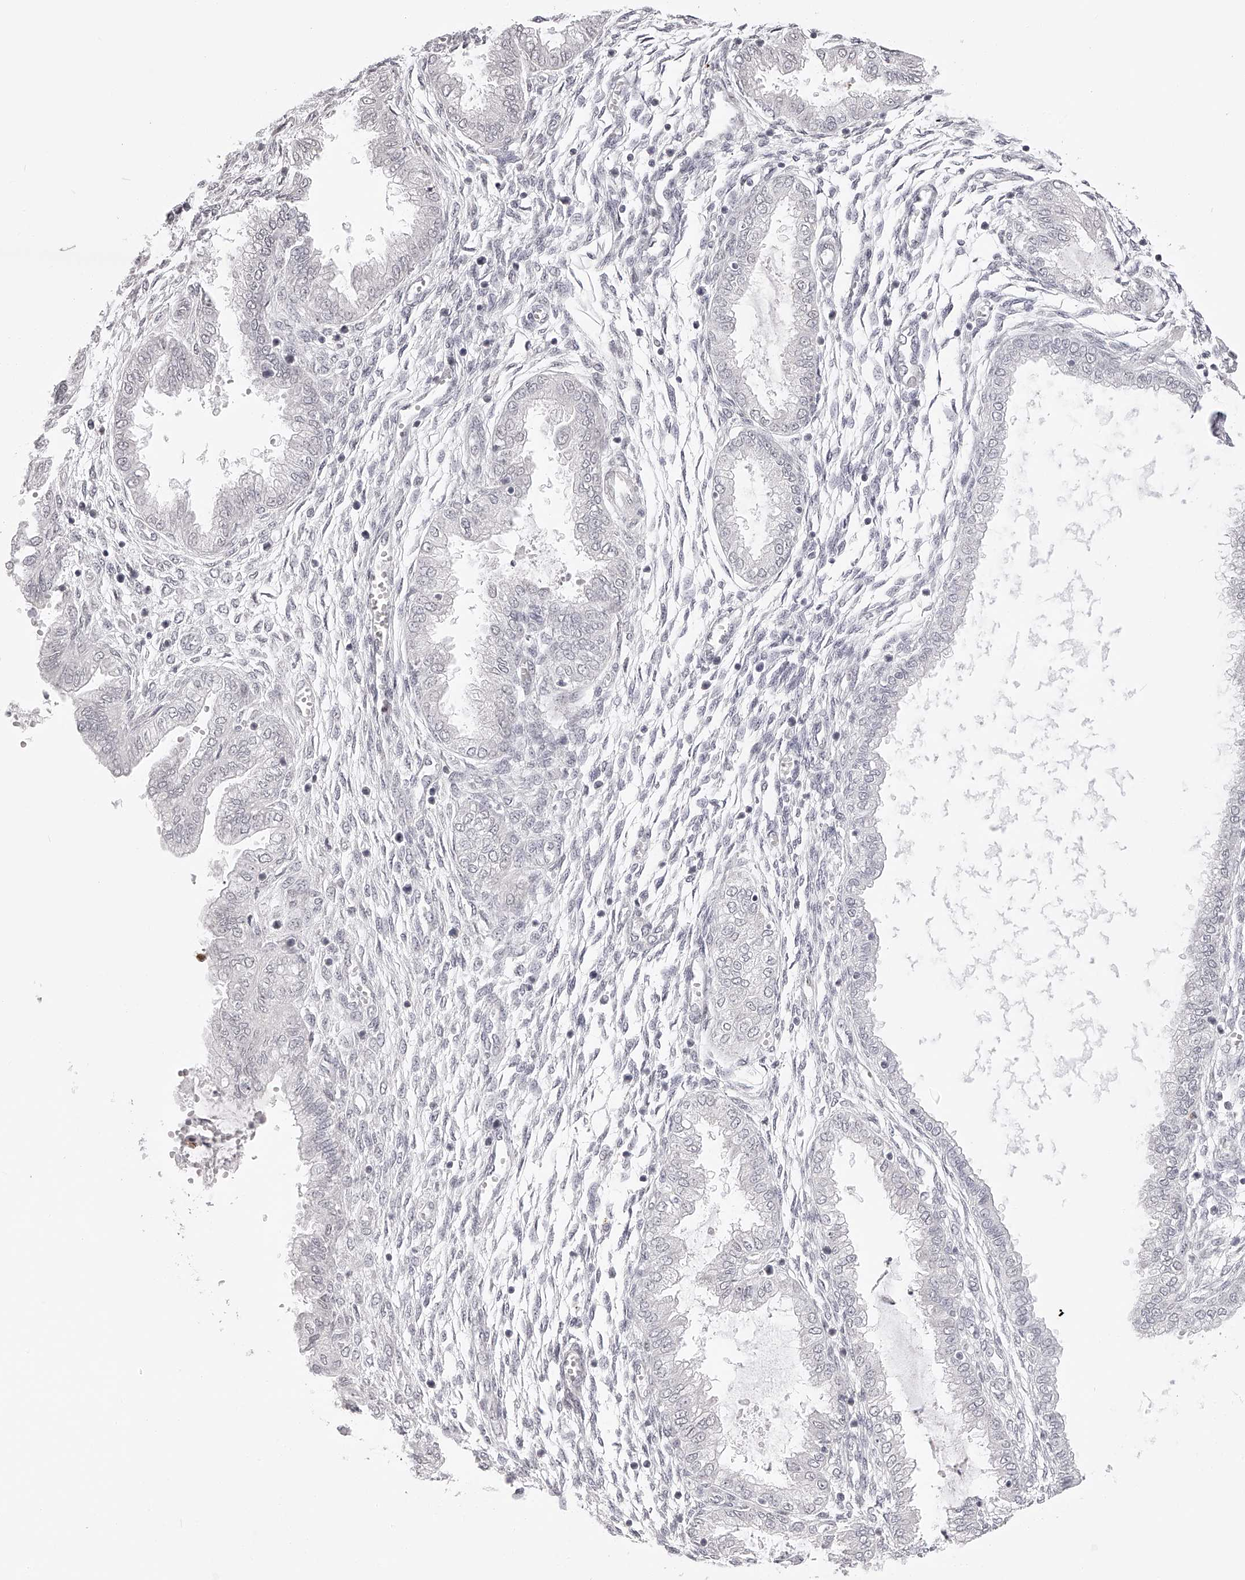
{"staining": {"intensity": "negative", "quantity": "none", "location": "none"}, "tissue": "endometrium", "cell_type": "Cells in endometrial stroma", "image_type": "normal", "snomed": [{"axis": "morphology", "description": "Normal tissue, NOS"}, {"axis": "topography", "description": "Endometrium"}], "caption": "Immunohistochemical staining of unremarkable endometrium reveals no significant staining in cells in endometrial stroma. (Immunohistochemistry, brightfield microscopy, high magnification).", "gene": "PLEKHG1", "patient": {"sex": "female", "age": 33}}